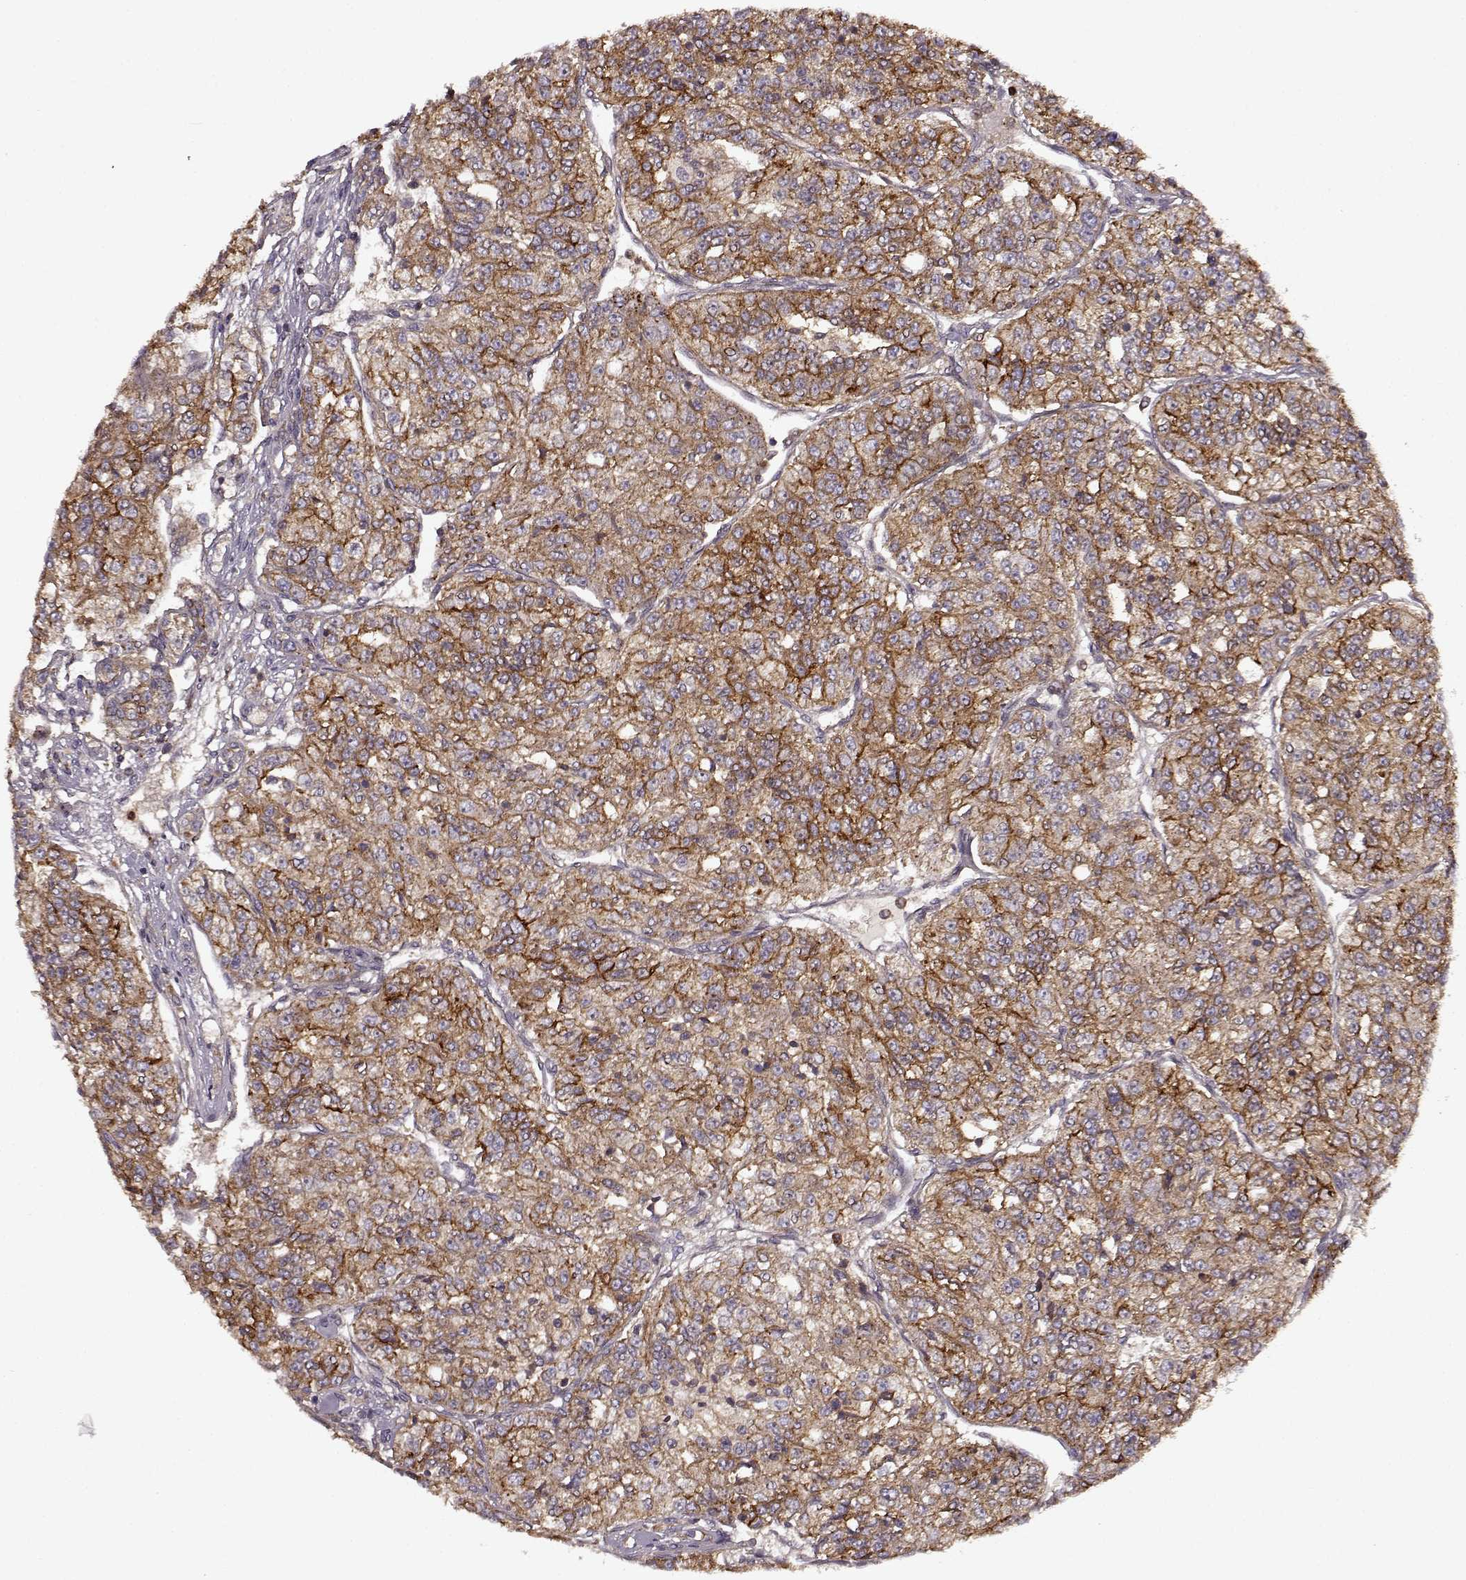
{"staining": {"intensity": "strong", "quantity": ">75%", "location": "cytoplasmic/membranous"}, "tissue": "renal cancer", "cell_type": "Tumor cells", "image_type": "cancer", "snomed": [{"axis": "morphology", "description": "Adenocarcinoma, NOS"}, {"axis": "topography", "description": "Kidney"}], "caption": "This histopathology image reveals IHC staining of renal cancer, with high strong cytoplasmic/membranous staining in about >75% of tumor cells.", "gene": "IFRD2", "patient": {"sex": "female", "age": 63}}